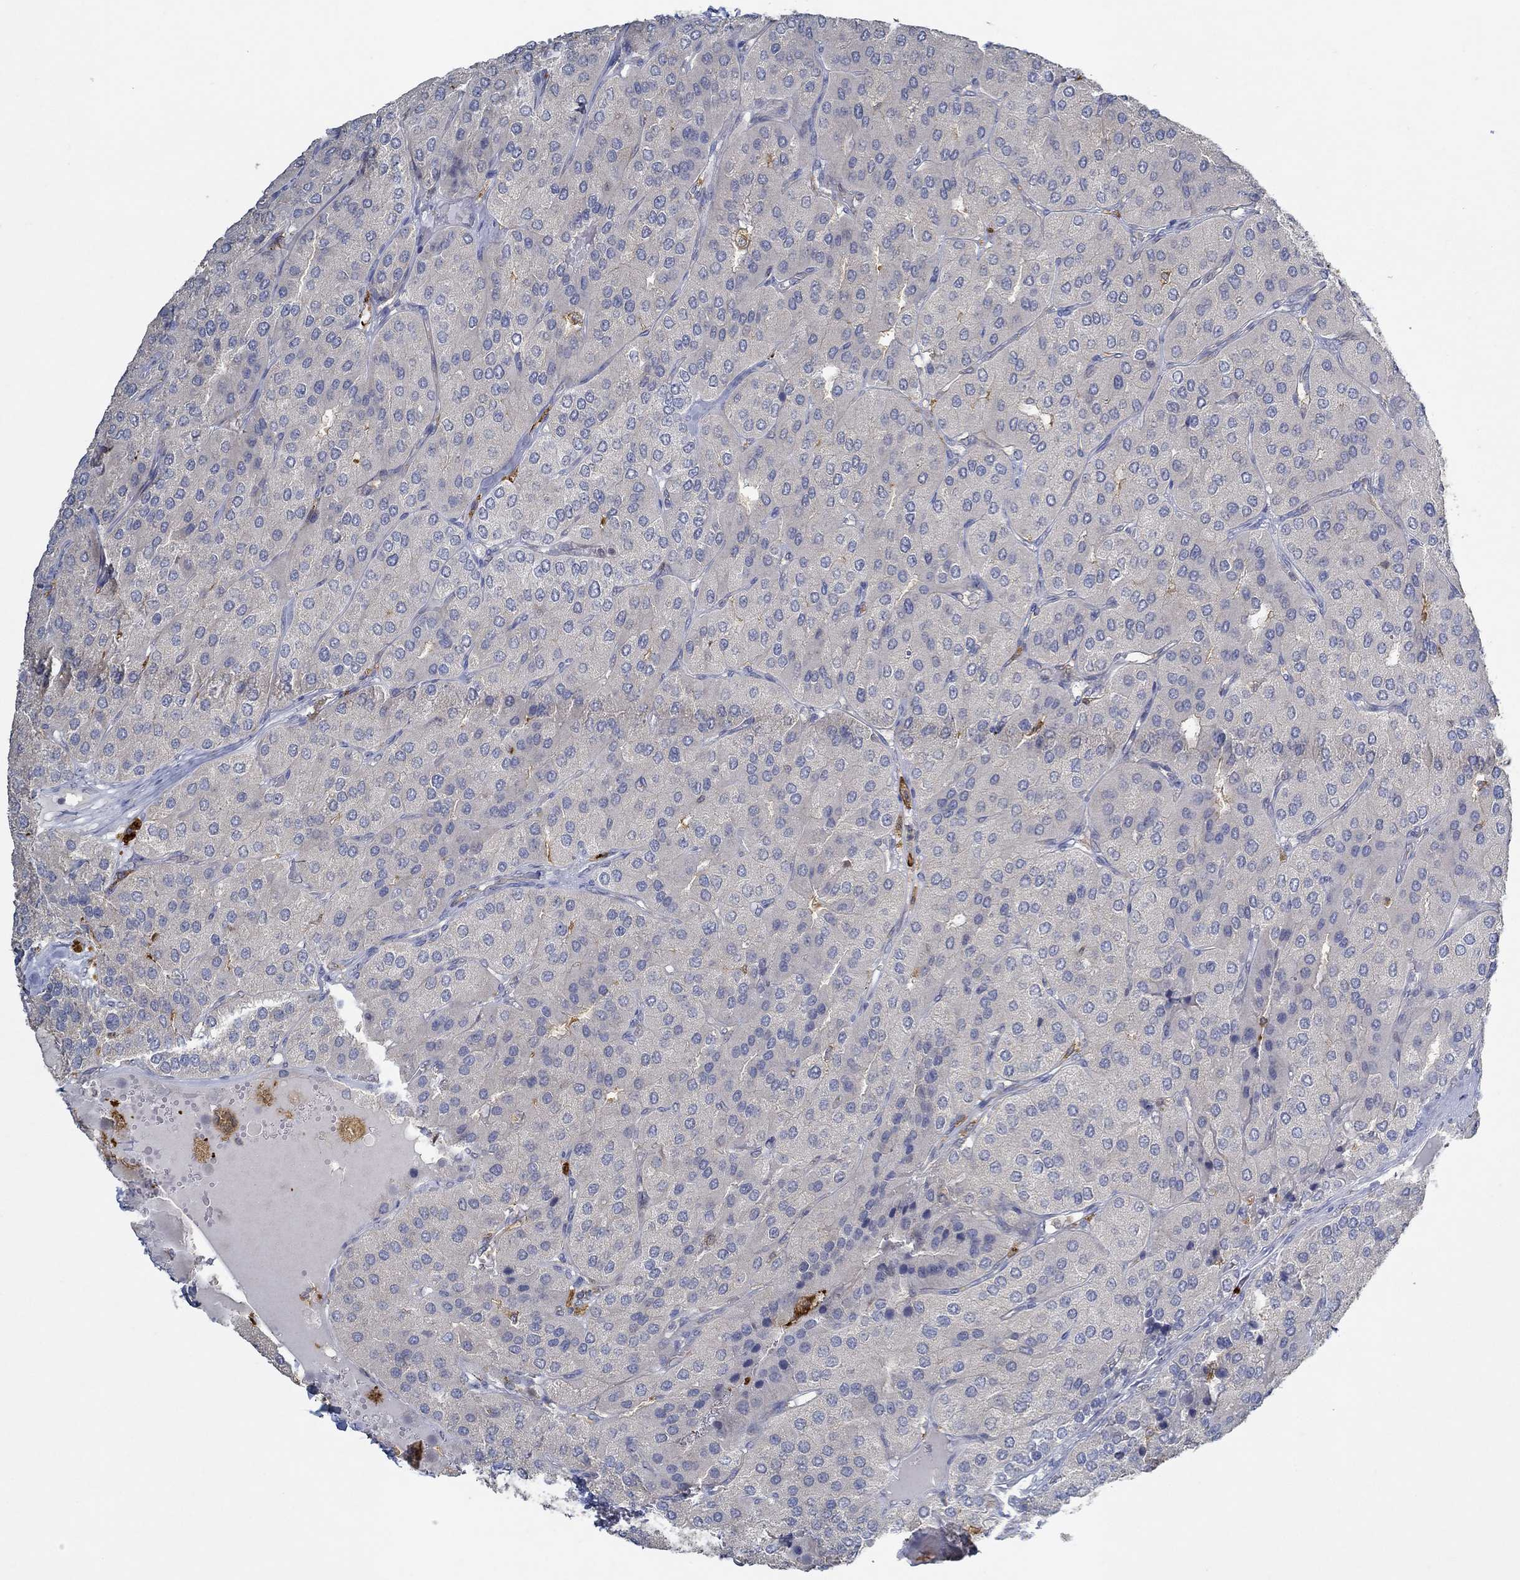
{"staining": {"intensity": "negative", "quantity": "none", "location": "none"}, "tissue": "parathyroid gland", "cell_type": "Glandular cells", "image_type": "normal", "snomed": [{"axis": "morphology", "description": "Normal tissue, NOS"}, {"axis": "morphology", "description": "Adenoma, NOS"}, {"axis": "topography", "description": "Parathyroid gland"}], "caption": "Immunohistochemical staining of benign human parathyroid gland reveals no significant staining in glandular cells. (DAB immunohistochemistry visualized using brightfield microscopy, high magnification).", "gene": "MTHFR", "patient": {"sex": "female", "age": 86}}